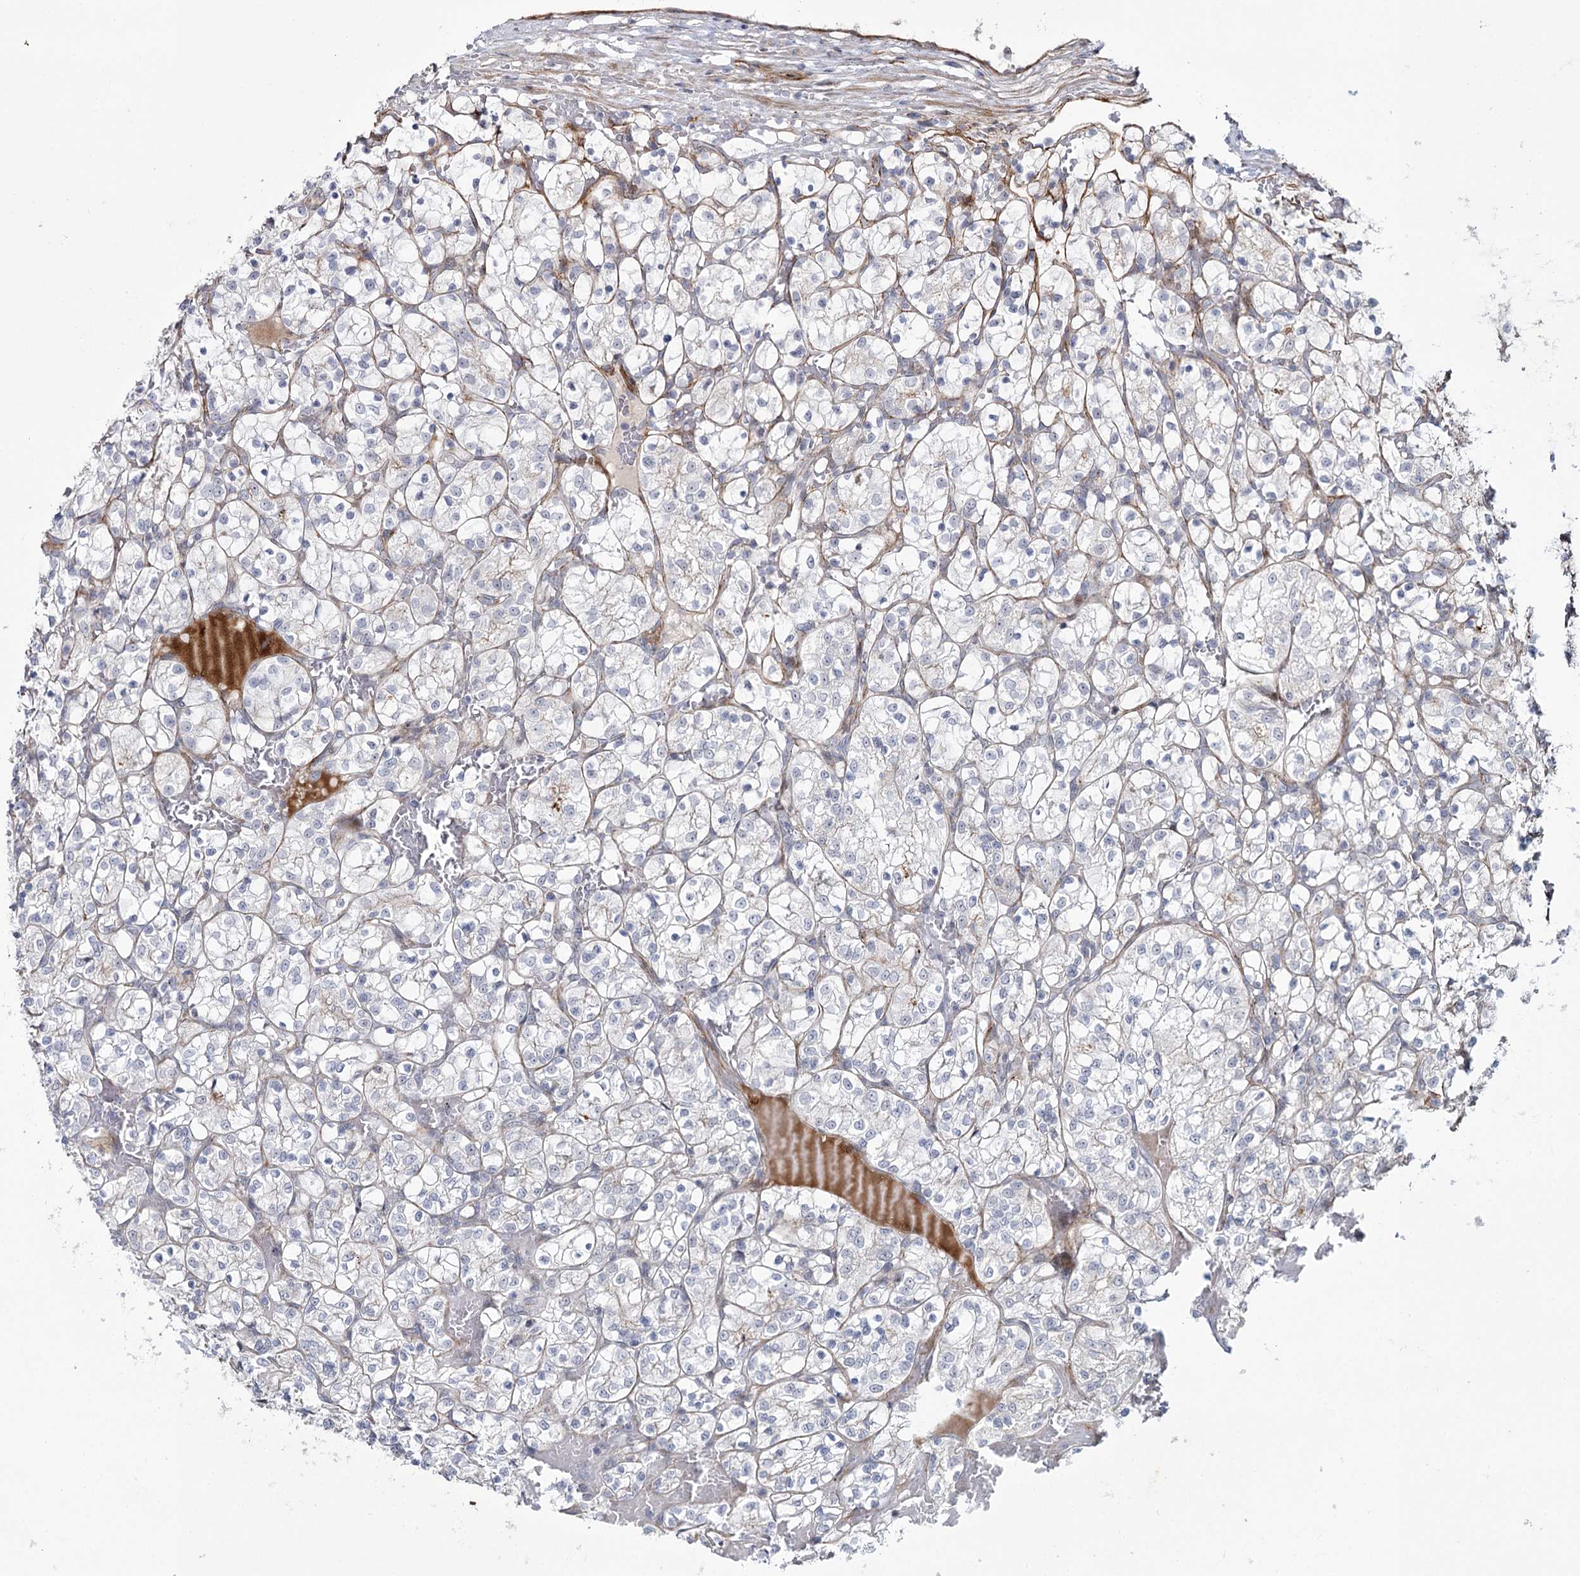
{"staining": {"intensity": "negative", "quantity": "none", "location": "none"}, "tissue": "renal cancer", "cell_type": "Tumor cells", "image_type": "cancer", "snomed": [{"axis": "morphology", "description": "Adenocarcinoma, NOS"}, {"axis": "topography", "description": "Kidney"}], "caption": "A high-resolution photomicrograph shows immunohistochemistry (IHC) staining of renal cancer, which demonstrates no significant positivity in tumor cells. (Brightfield microscopy of DAB IHC at high magnification).", "gene": "ATL2", "patient": {"sex": "female", "age": 69}}